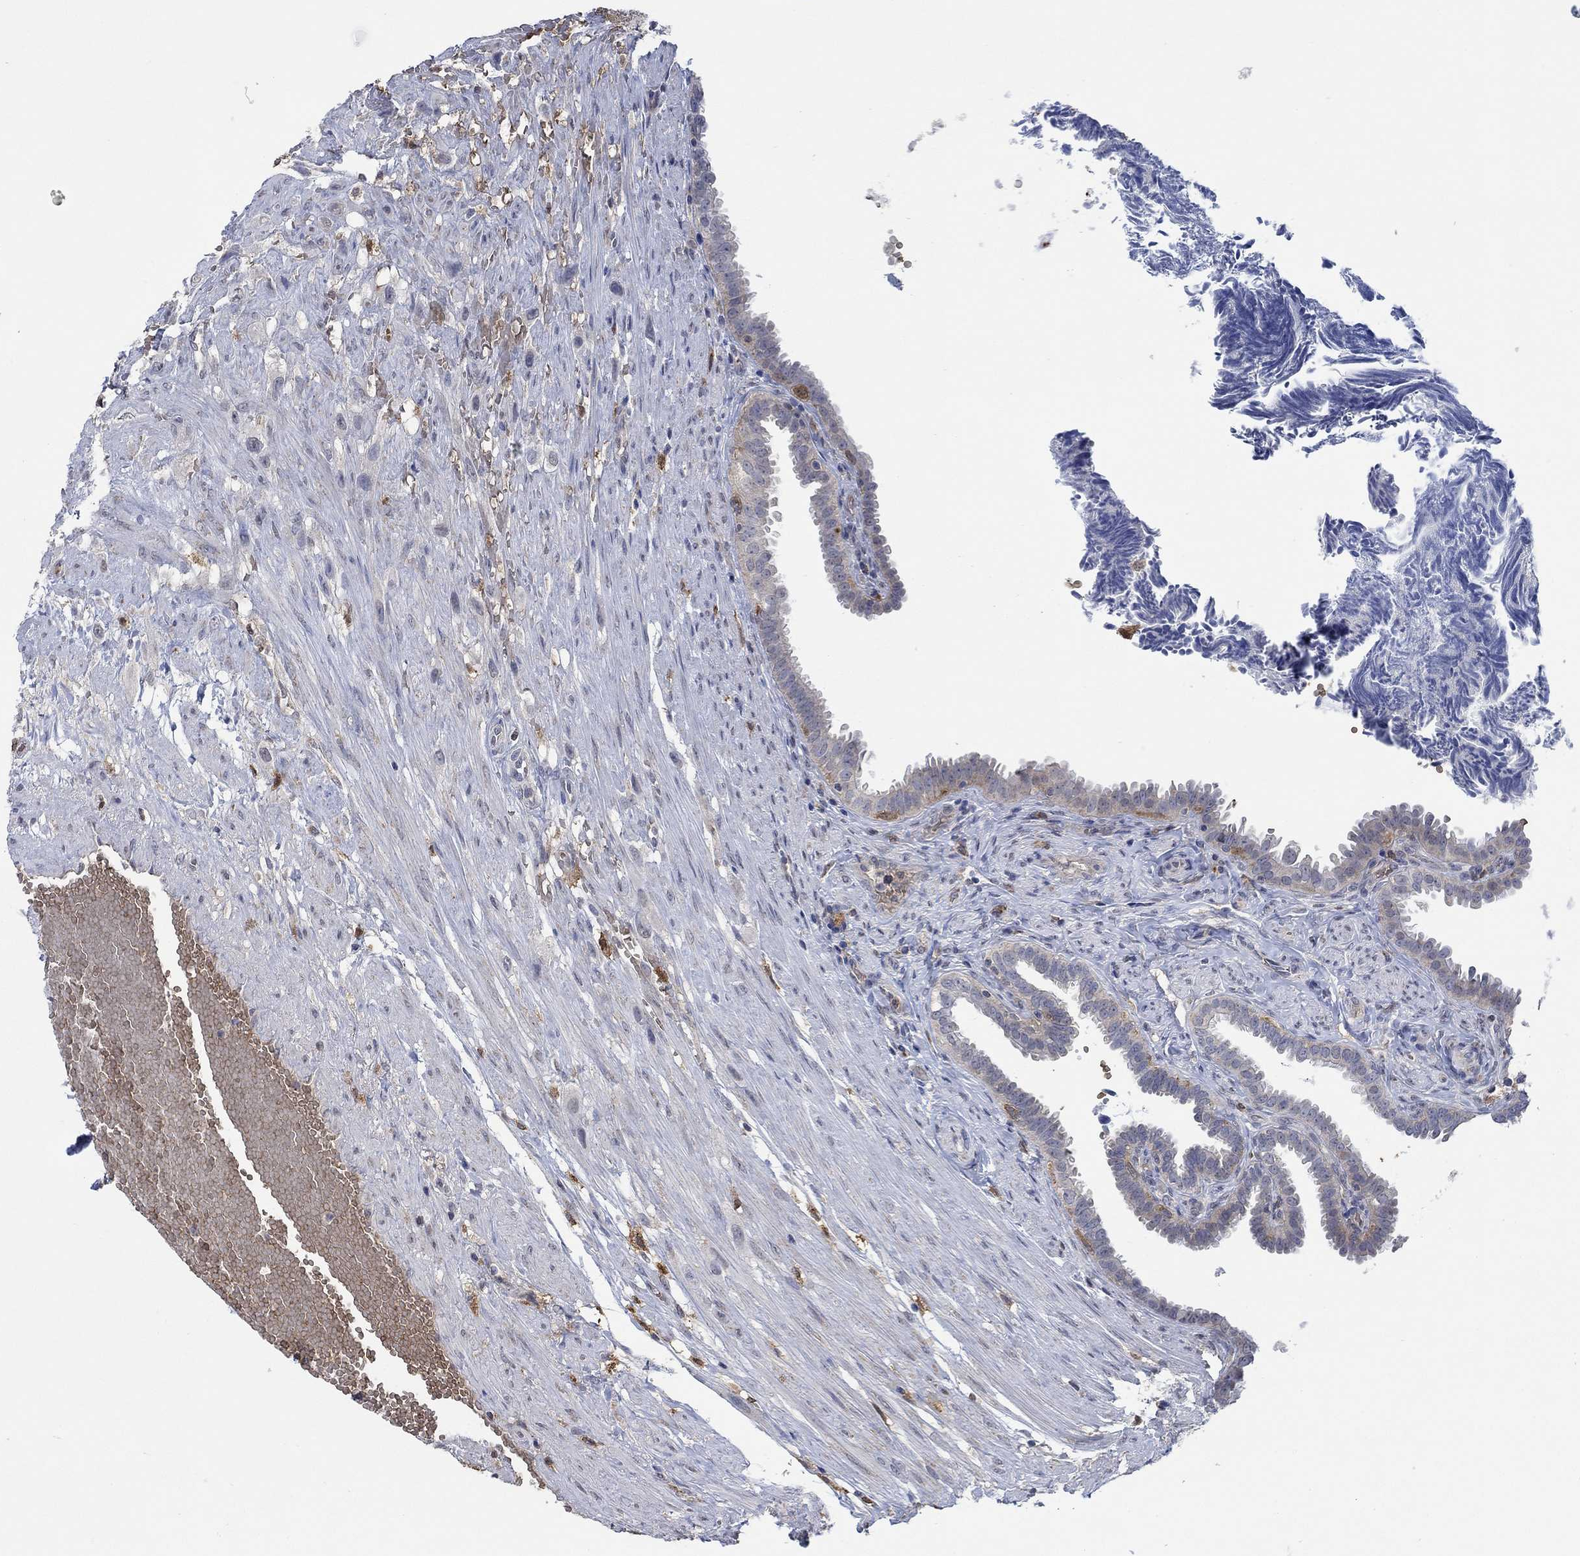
{"staining": {"intensity": "negative", "quantity": "none", "location": "none"}, "tissue": "fallopian tube", "cell_type": "Glandular cells", "image_type": "normal", "snomed": [{"axis": "morphology", "description": "Normal tissue, NOS"}, {"axis": "topography", "description": "Fallopian tube"}], "caption": "Fallopian tube stained for a protein using immunohistochemistry reveals no staining glandular cells.", "gene": "MPP1", "patient": {"sex": "female", "age": 39}}